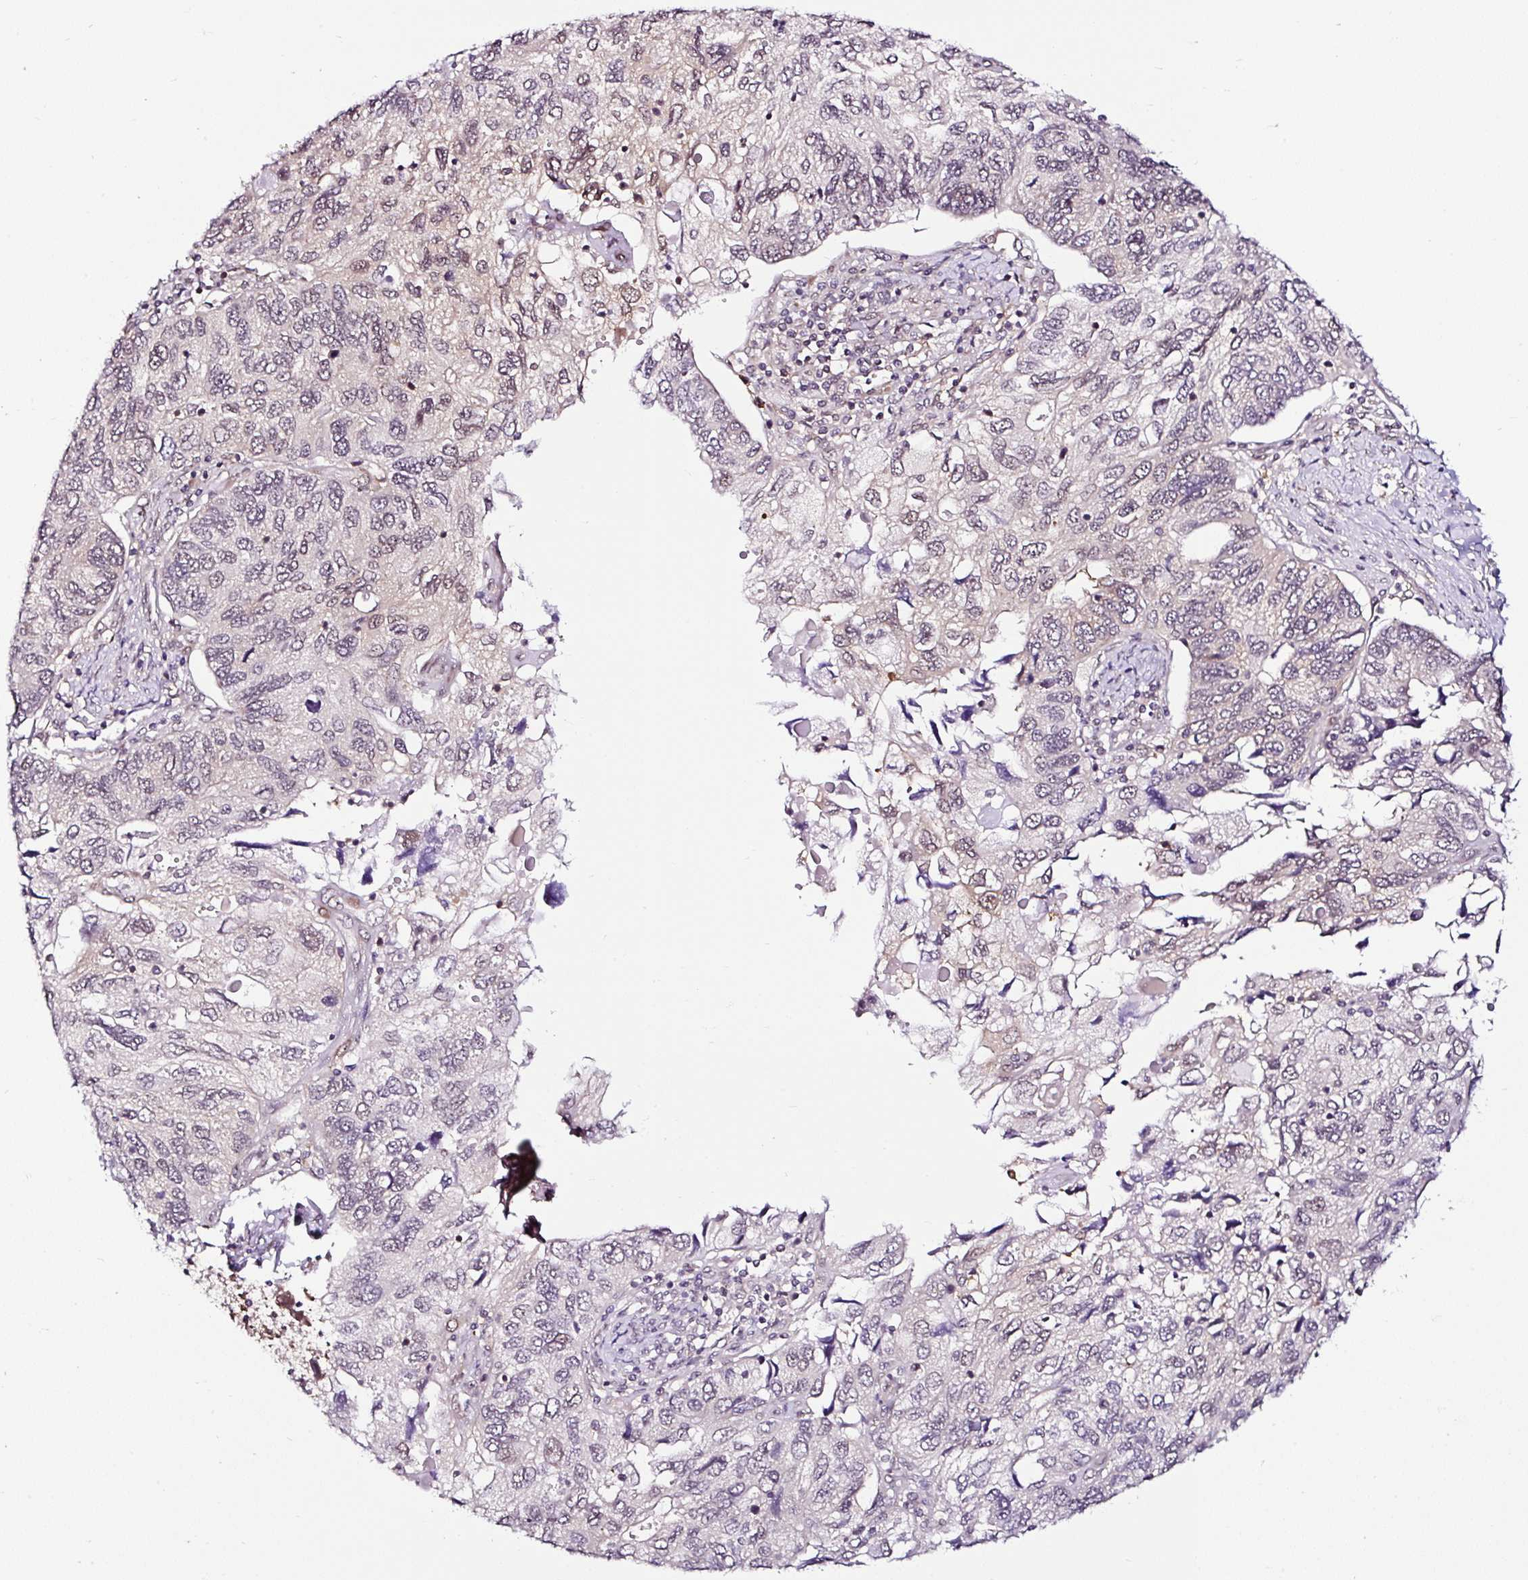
{"staining": {"intensity": "weak", "quantity": "25%-75%", "location": "cytoplasmic/membranous,nuclear"}, "tissue": "endometrial cancer", "cell_type": "Tumor cells", "image_type": "cancer", "snomed": [{"axis": "morphology", "description": "Carcinoma, NOS"}, {"axis": "topography", "description": "Uterus"}], "caption": "This photomicrograph reveals immunohistochemistry (IHC) staining of carcinoma (endometrial), with low weak cytoplasmic/membranous and nuclear staining in approximately 25%-75% of tumor cells.", "gene": "PIN4", "patient": {"sex": "female", "age": 76}}